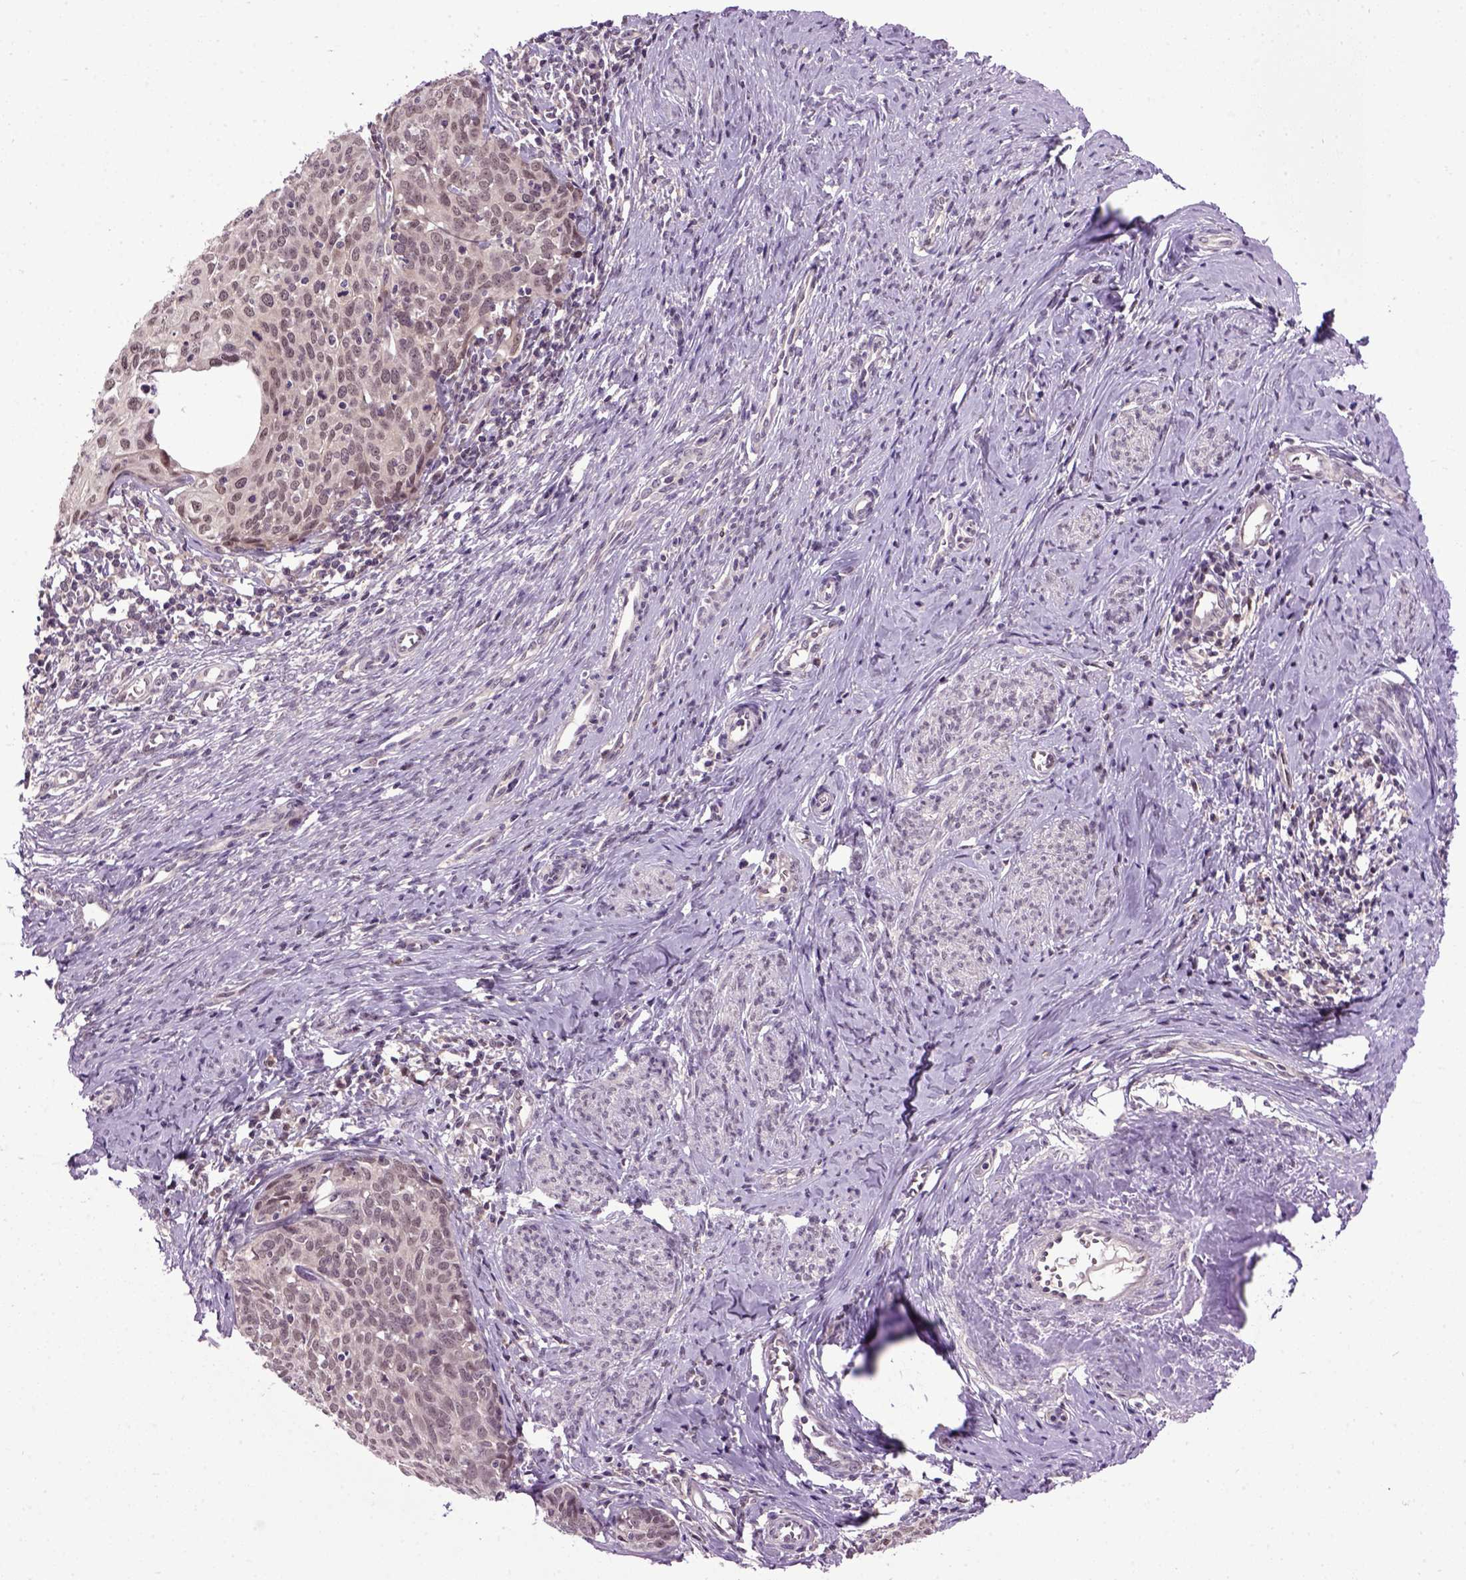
{"staining": {"intensity": "negative", "quantity": "none", "location": "none"}, "tissue": "cervical cancer", "cell_type": "Tumor cells", "image_type": "cancer", "snomed": [{"axis": "morphology", "description": "Squamous cell carcinoma, NOS"}, {"axis": "topography", "description": "Cervix"}], "caption": "Human cervical squamous cell carcinoma stained for a protein using IHC demonstrates no expression in tumor cells.", "gene": "RAB43", "patient": {"sex": "female", "age": 62}}